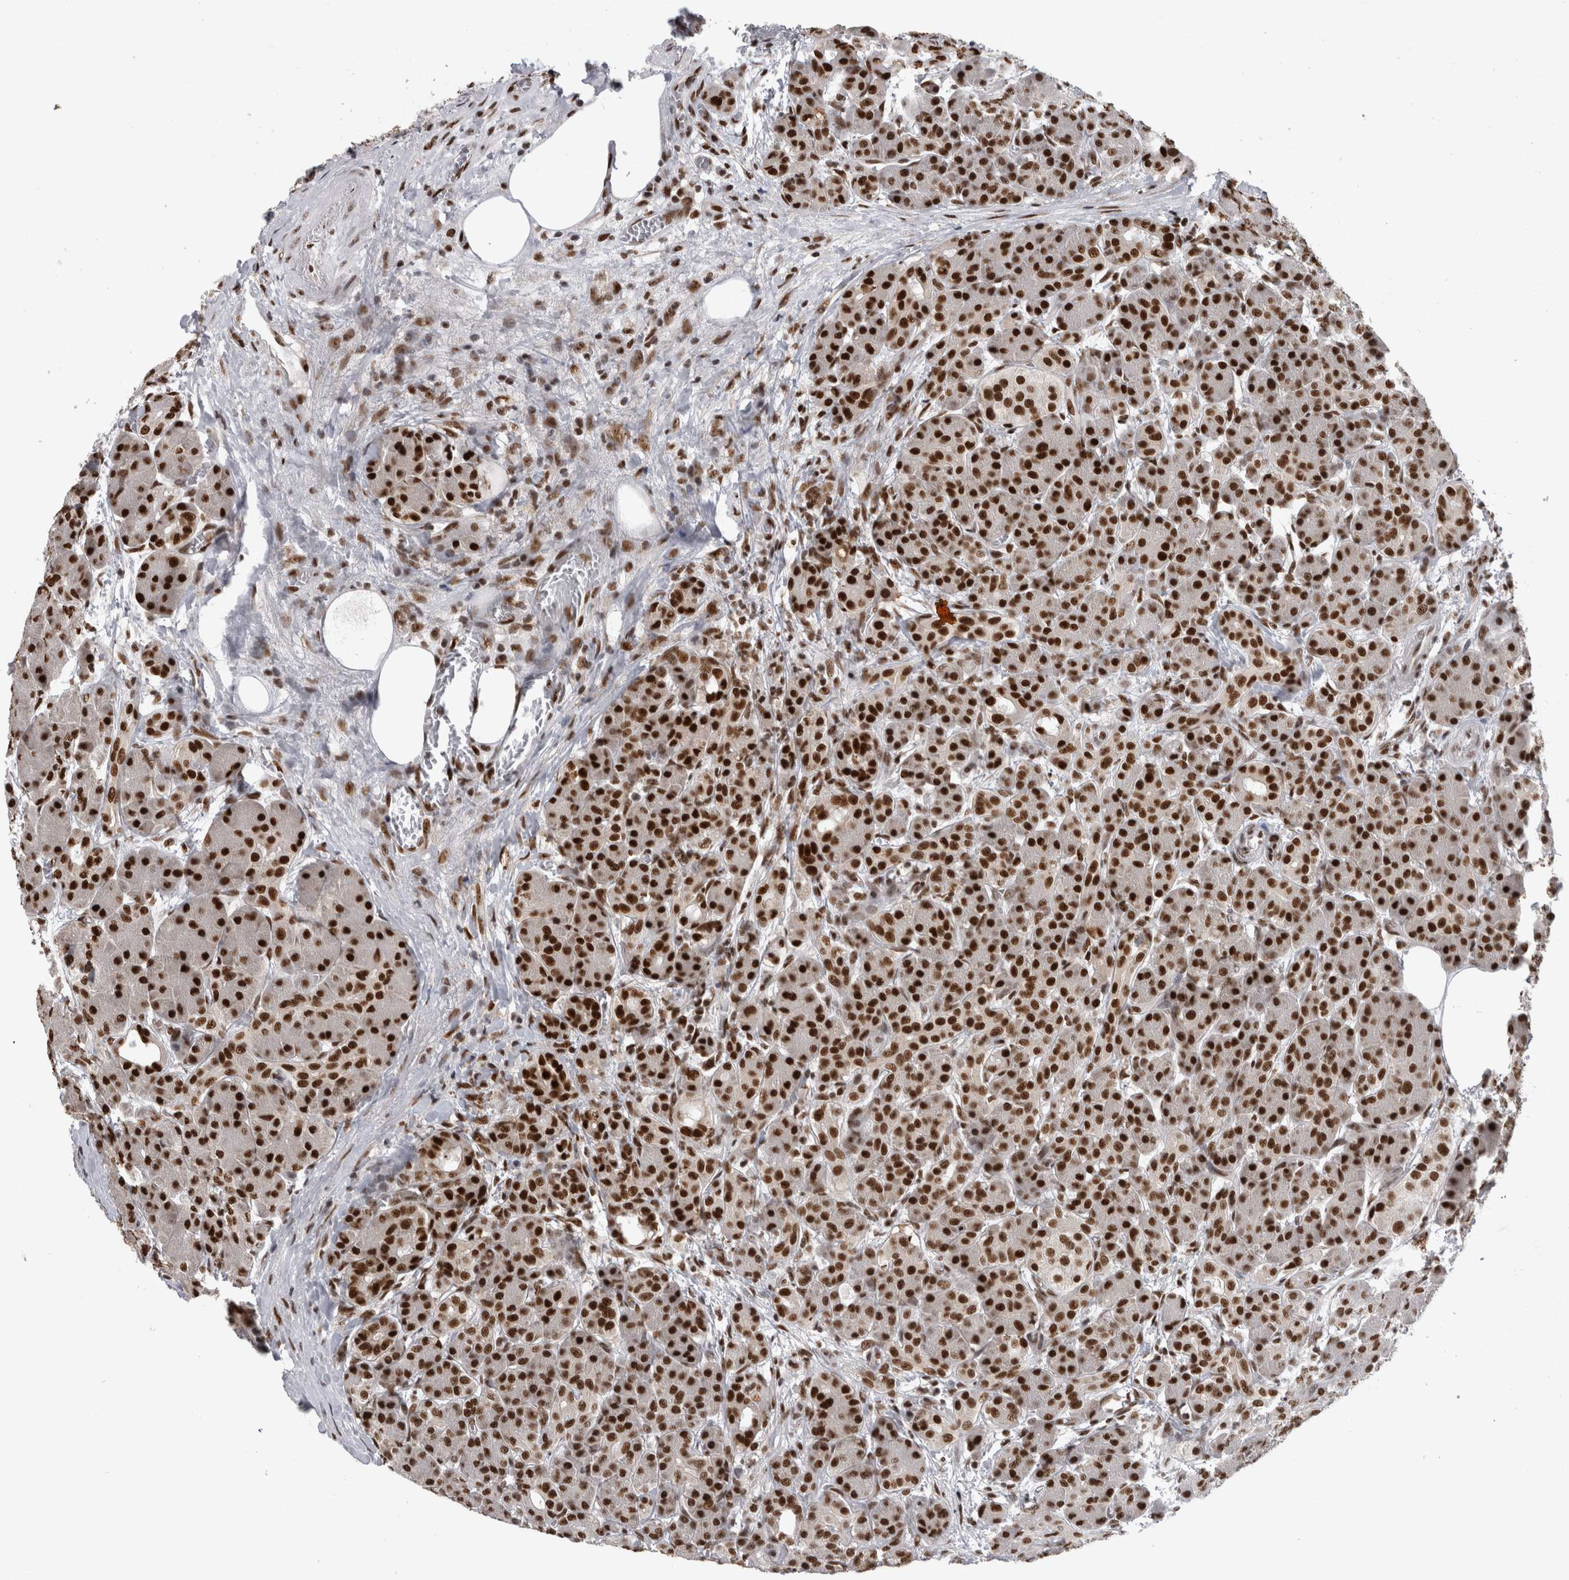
{"staining": {"intensity": "strong", "quantity": ">75%", "location": "nuclear"}, "tissue": "pancreas", "cell_type": "Exocrine glandular cells", "image_type": "normal", "snomed": [{"axis": "morphology", "description": "Normal tissue, NOS"}, {"axis": "topography", "description": "Pancreas"}], "caption": "Immunohistochemistry (IHC) micrograph of normal pancreas: pancreas stained using immunohistochemistry (IHC) demonstrates high levels of strong protein expression localized specifically in the nuclear of exocrine glandular cells, appearing as a nuclear brown color.", "gene": "ZSCAN2", "patient": {"sex": "male", "age": 63}}